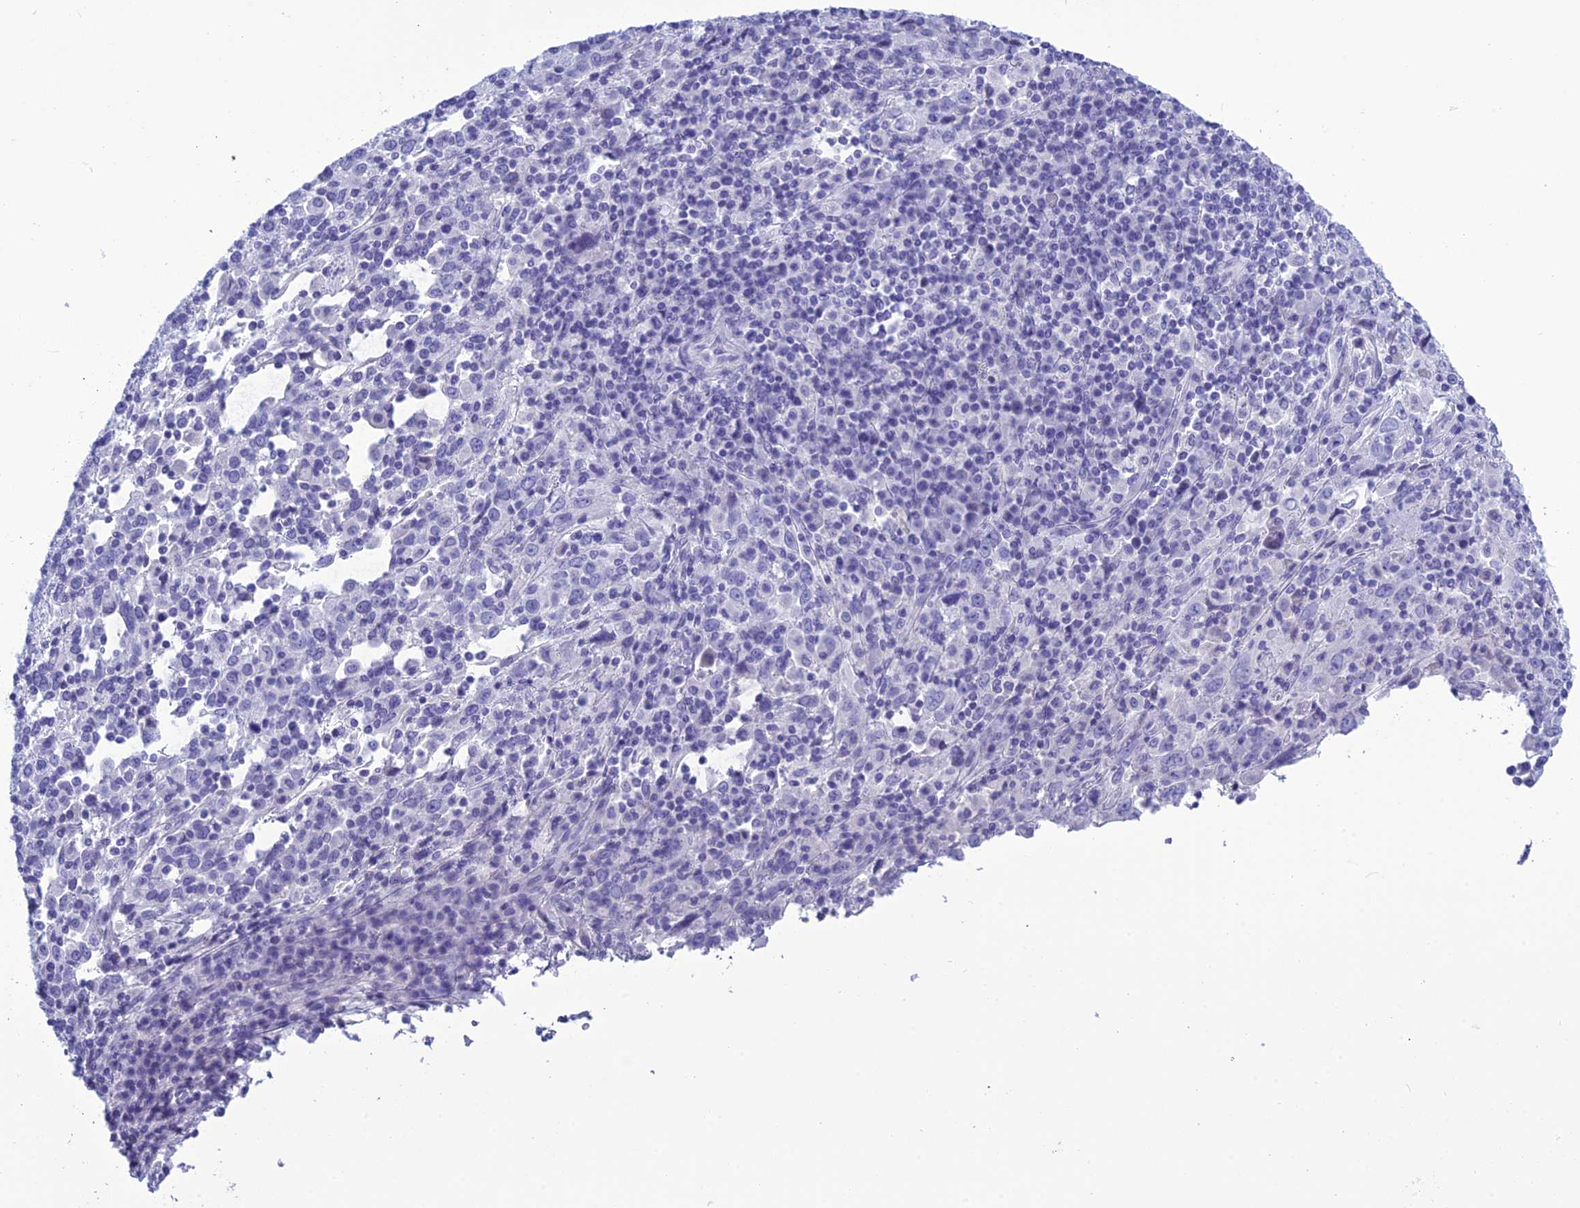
{"staining": {"intensity": "negative", "quantity": "none", "location": "none"}, "tissue": "cervical cancer", "cell_type": "Tumor cells", "image_type": "cancer", "snomed": [{"axis": "morphology", "description": "Squamous cell carcinoma, NOS"}, {"axis": "topography", "description": "Cervix"}], "caption": "Tumor cells are negative for brown protein staining in squamous cell carcinoma (cervical). The staining is performed using DAB (3,3'-diaminobenzidine) brown chromogen with nuclei counter-stained in using hematoxylin.", "gene": "BBS2", "patient": {"sex": "female", "age": 46}}